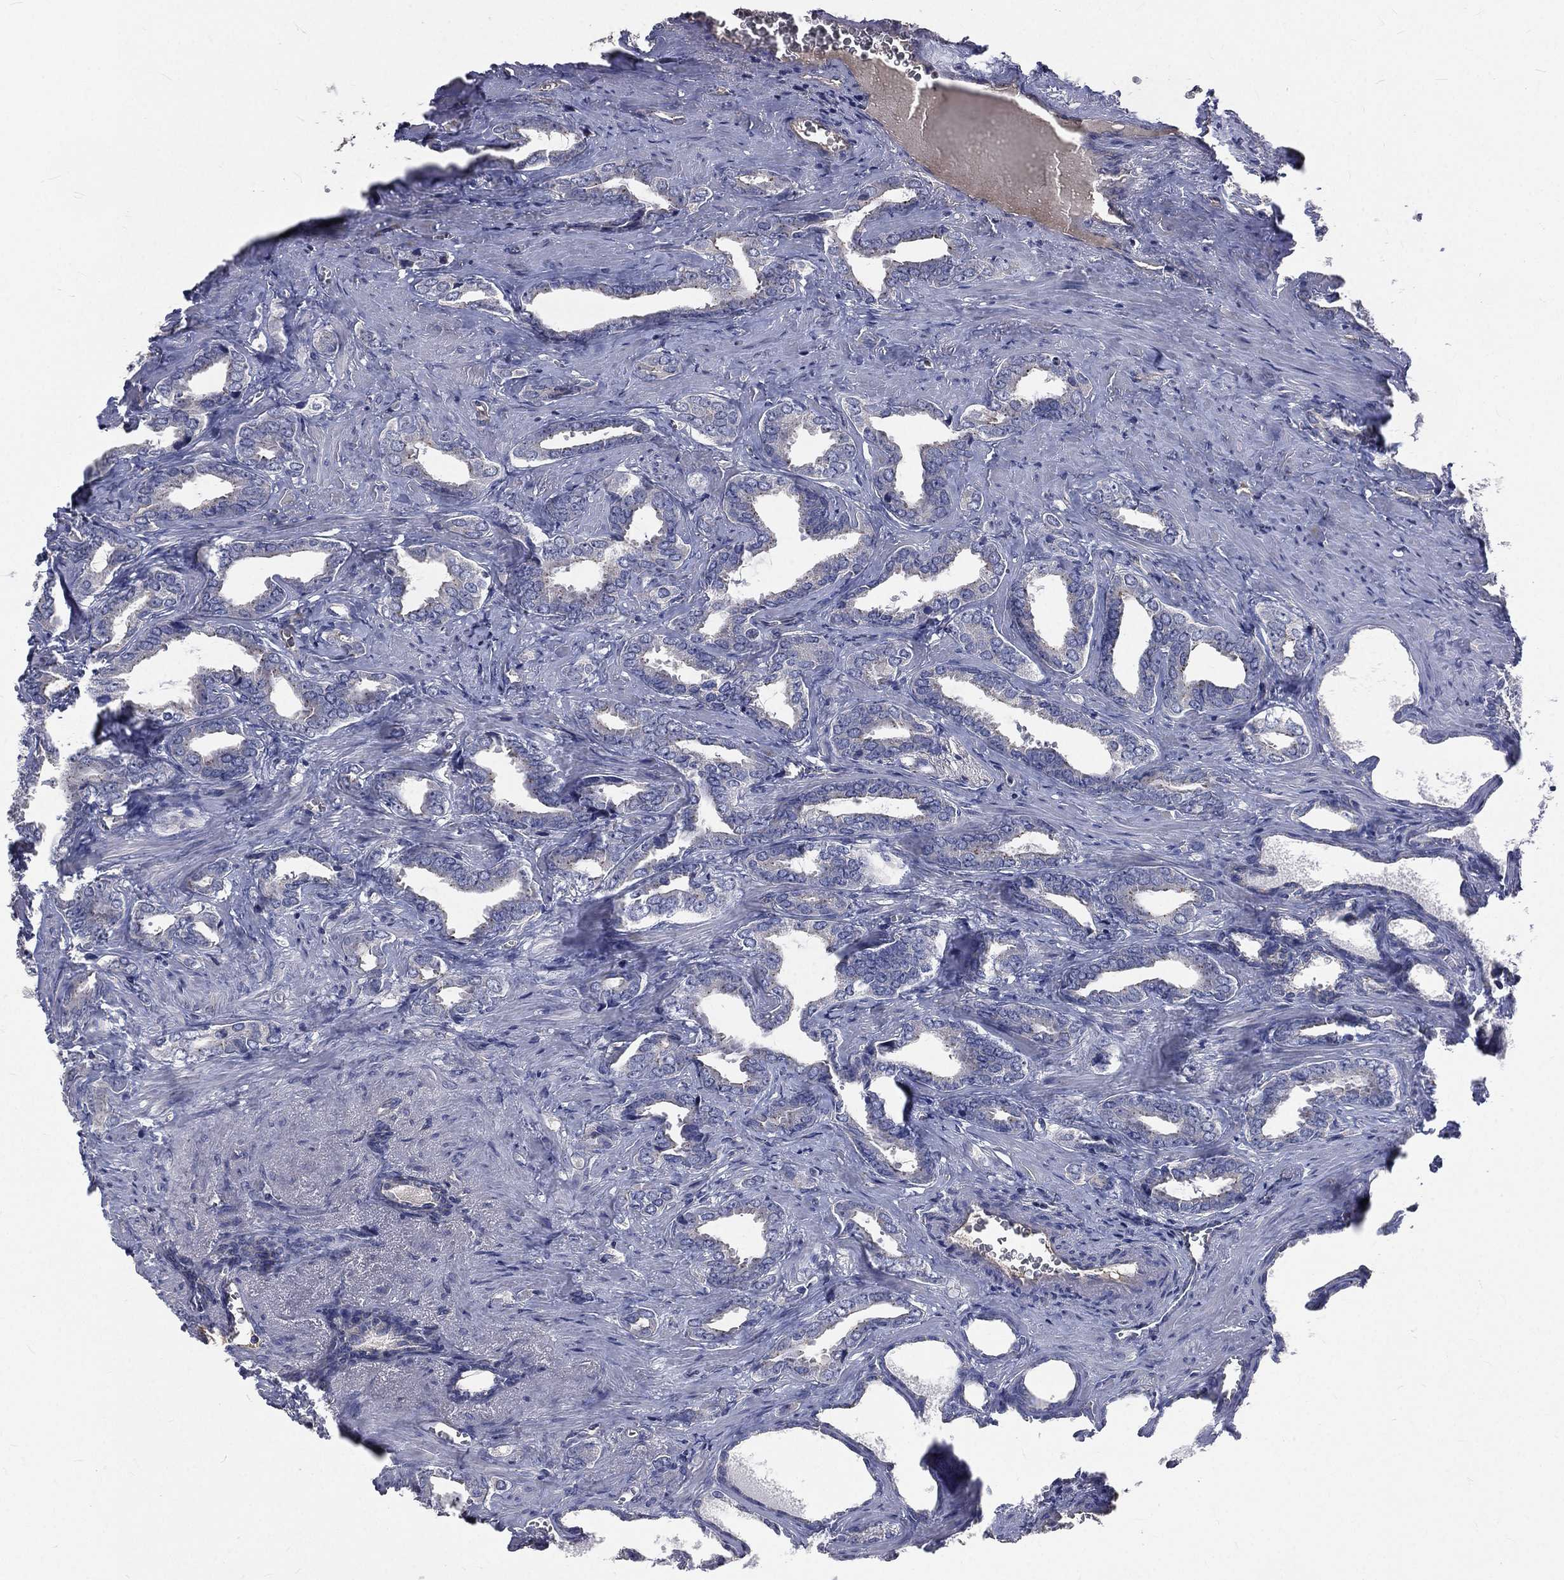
{"staining": {"intensity": "negative", "quantity": "none", "location": "none"}, "tissue": "prostate cancer", "cell_type": "Tumor cells", "image_type": "cancer", "snomed": [{"axis": "morphology", "description": "Adenocarcinoma, NOS"}, {"axis": "topography", "description": "Prostate"}], "caption": "Protein analysis of prostate adenocarcinoma shows no significant expression in tumor cells.", "gene": "CROCC", "patient": {"sex": "male", "age": 66}}